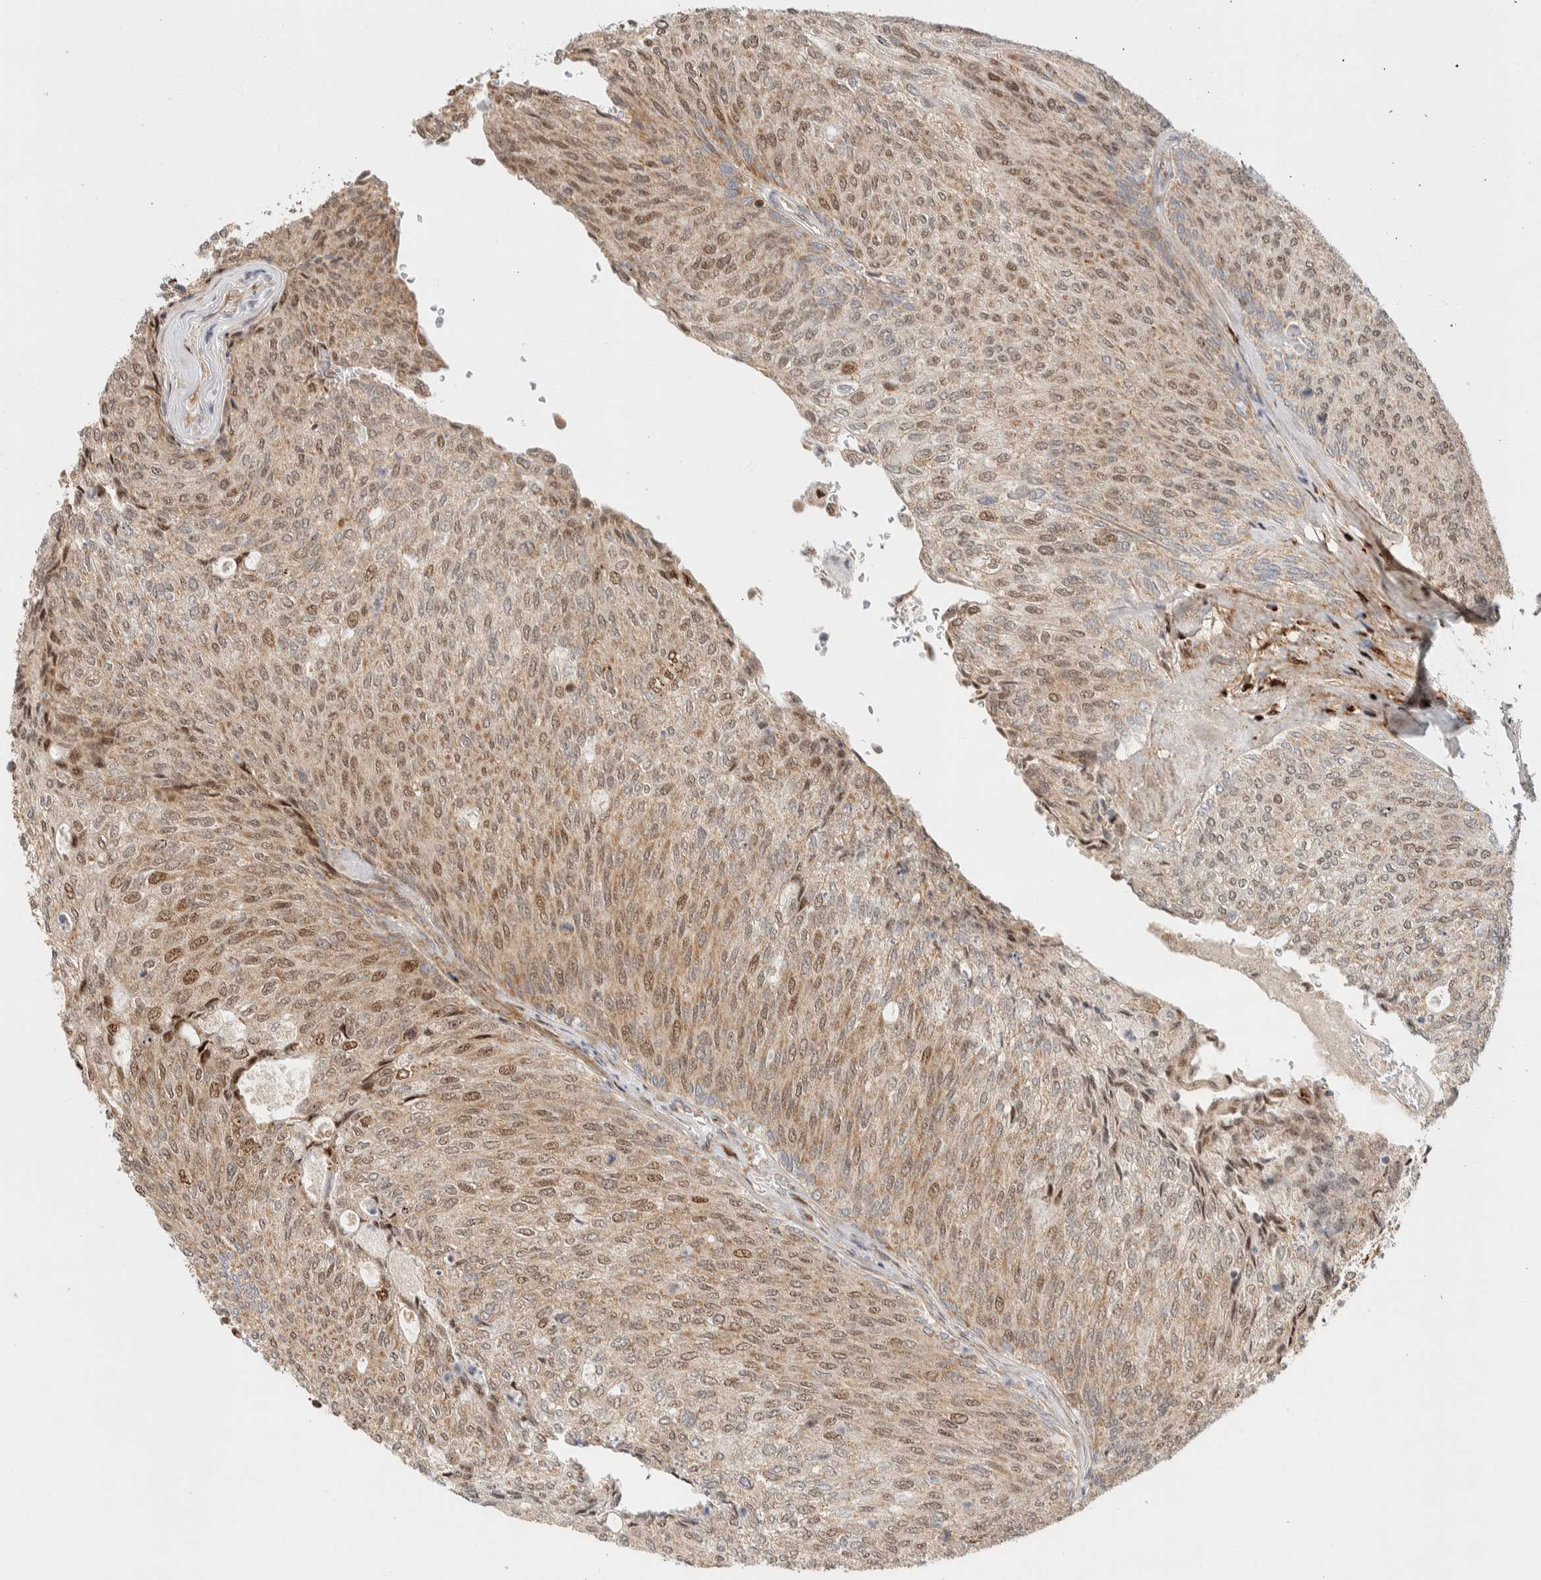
{"staining": {"intensity": "moderate", "quantity": ">75%", "location": "cytoplasmic/membranous,nuclear"}, "tissue": "urothelial cancer", "cell_type": "Tumor cells", "image_type": "cancer", "snomed": [{"axis": "morphology", "description": "Urothelial carcinoma, Low grade"}, {"axis": "topography", "description": "Urinary bladder"}], "caption": "Immunohistochemistry histopathology image of urothelial carcinoma (low-grade) stained for a protein (brown), which displays medium levels of moderate cytoplasmic/membranous and nuclear expression in approximately >75% of tumor cells.", "gene": "TSPAN32", "patient": {"sex": "female", "age": 79}}